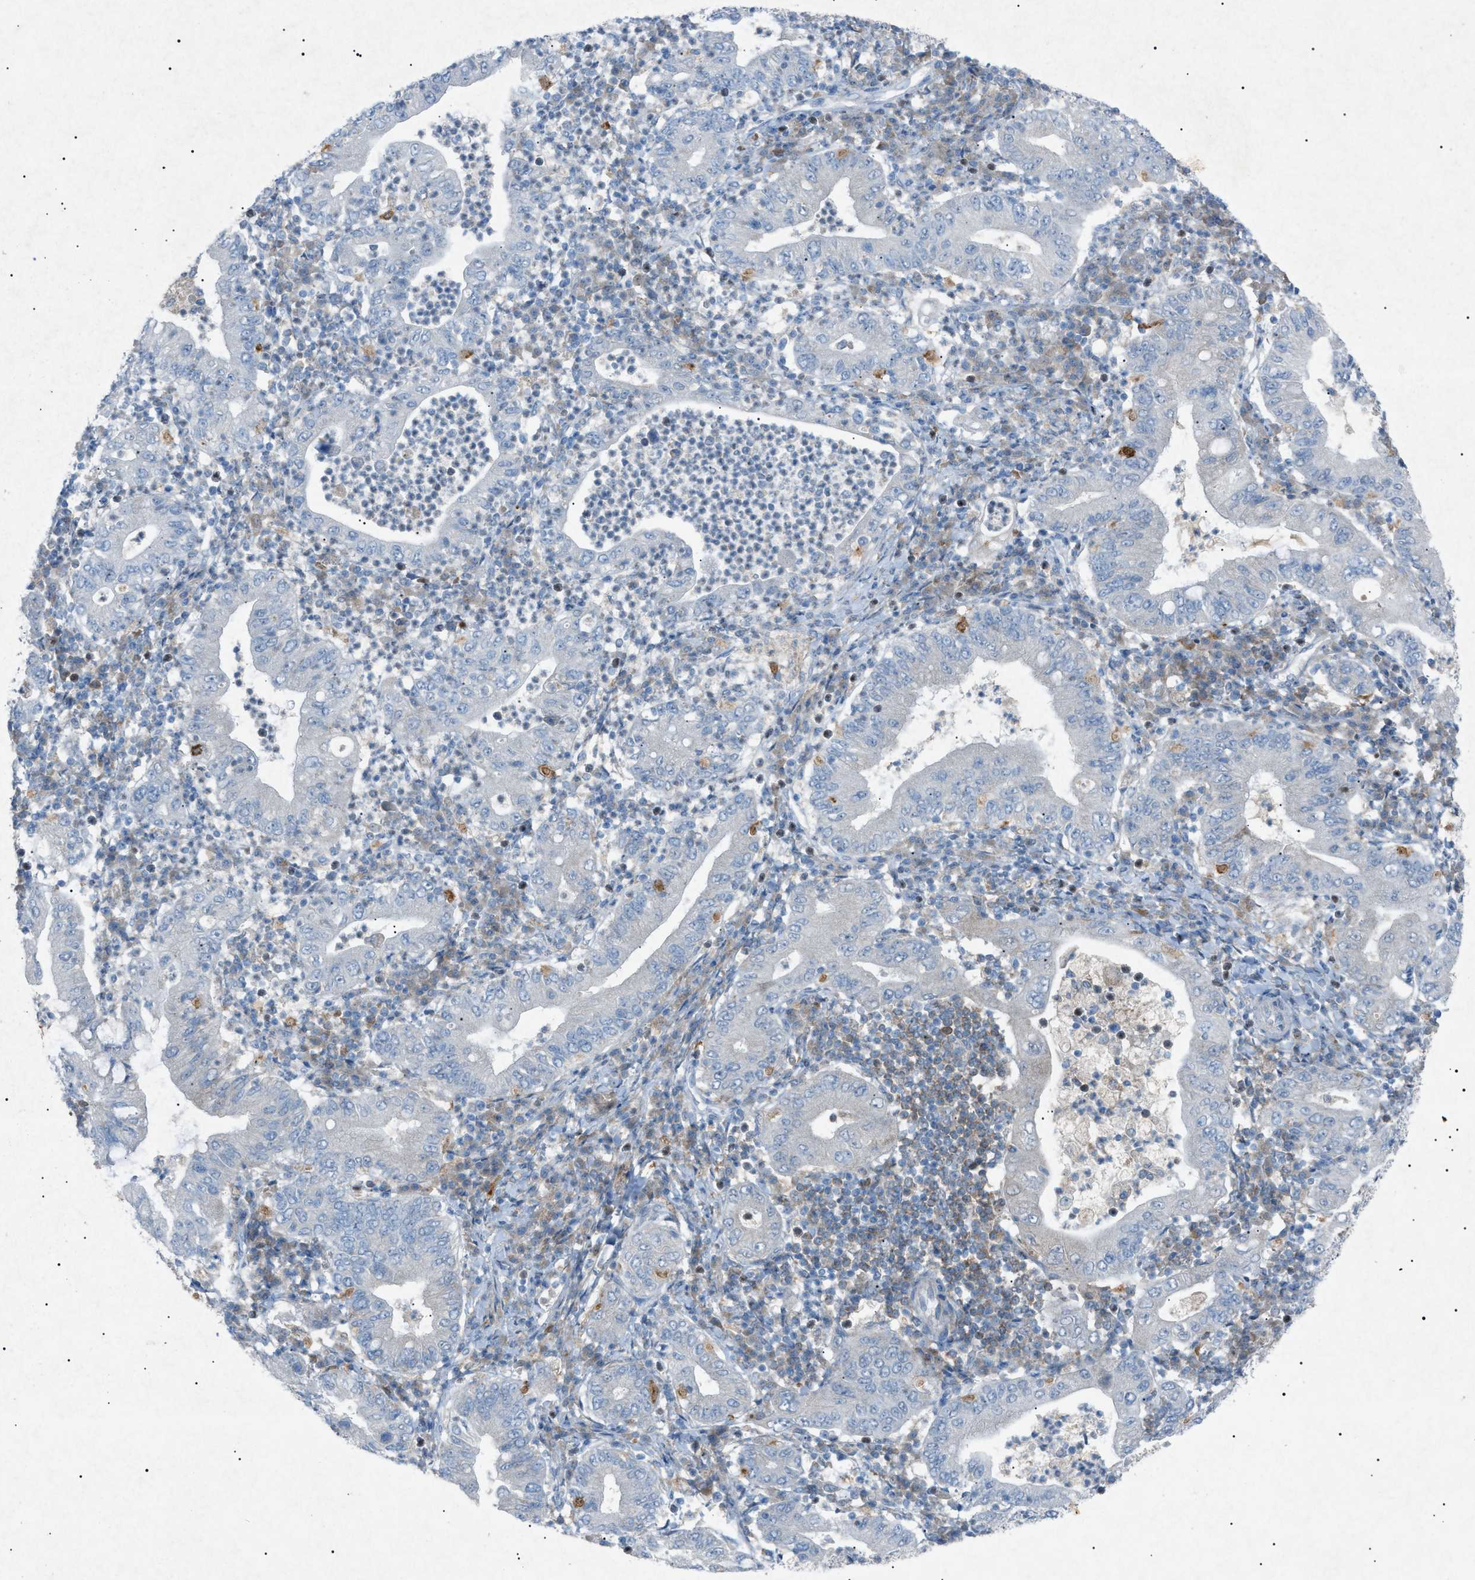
{"staining": {"intensity": "negative", "quantity": "none", "location": "none"}, "tissue": "stomach cancer", "cell_type": "Tumor cells", "image_type": "cancer", "snomed": [{"axis": "morphology", "description": "Normal tissue, NOS"}, {"axis": "morphology", "description": "Adenocarcinoma, NOS"}, {"axis": "topography", "description": "Esophagus"}, {"axis": "topography", "description": "Stomach, upper"}, {"axis": "topography", "description": "Peripheral nerve tissue"}], "caption": "DAB (3,3'-diaminobenzidine) immunohistochemical staining of adenocarcinoma (stomach) displays no significant staining in tumor cells.", "gene": "BTK", "patient": {"sex": "male", "age": 62}}